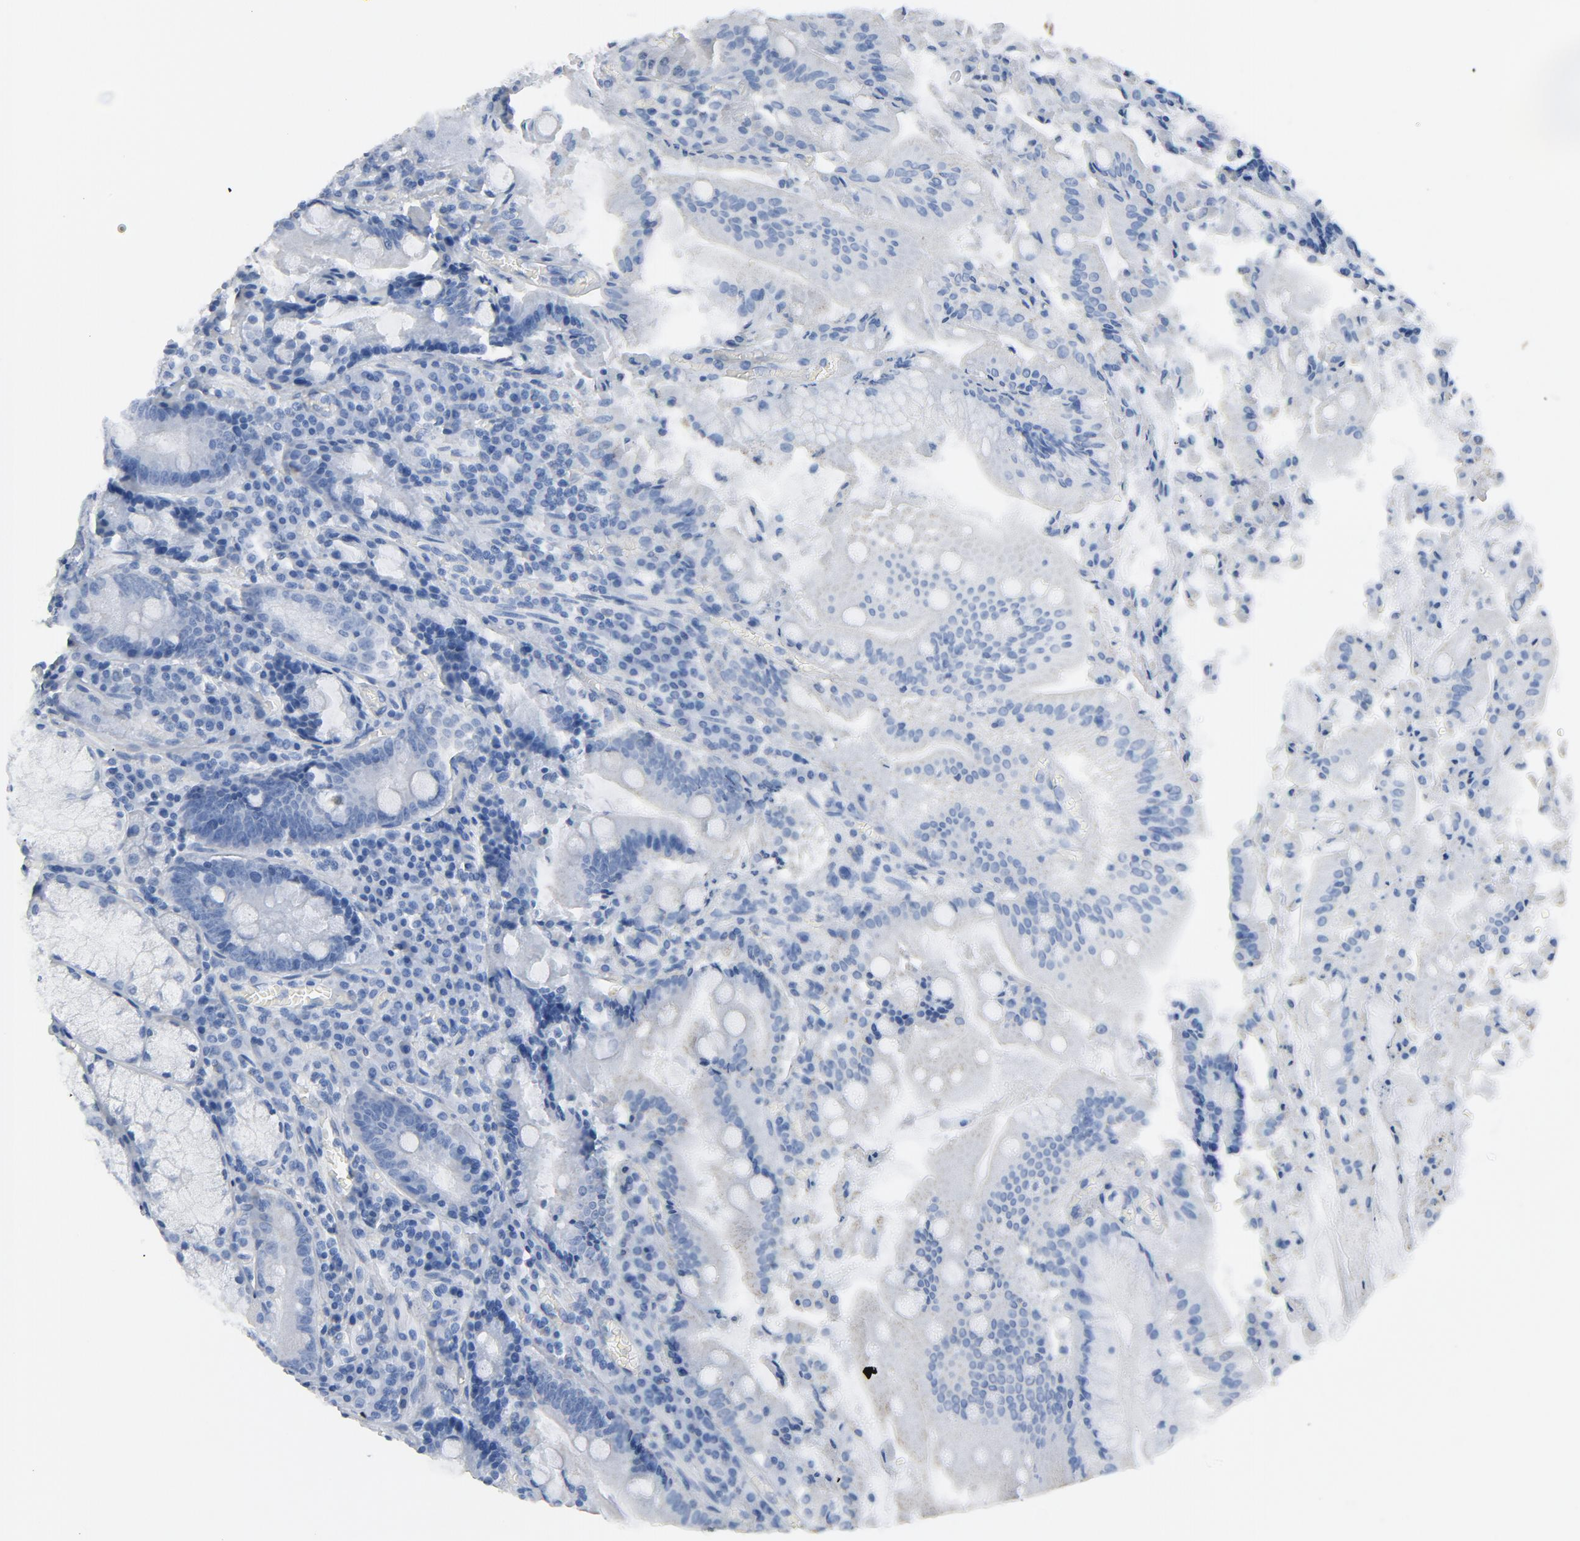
{"staining": {"intensity": "negative", "quantity": "none", "location": "none"}, "tissue": "stomach", "cell_type": "Glandular cells", "image_type": "normal", "snomed": [{"axis": "morphology", "description": "Normal tissue, NOS"}, {"axis": "topography", "description": "Stomach, lower"}], "caption": "Immunohistochemistry (IHC) micrograph of normal stomach: stomach stained with DAB (3,3'-diaminobenzidine) displays no significant protein expression in glandular cells. (DAB (3,3'-diaminobenzidine) immunohistochemistry (IHC), high magnification).", "gene": "C14orf119", "patient": {"sex": "male", "age": 56}}